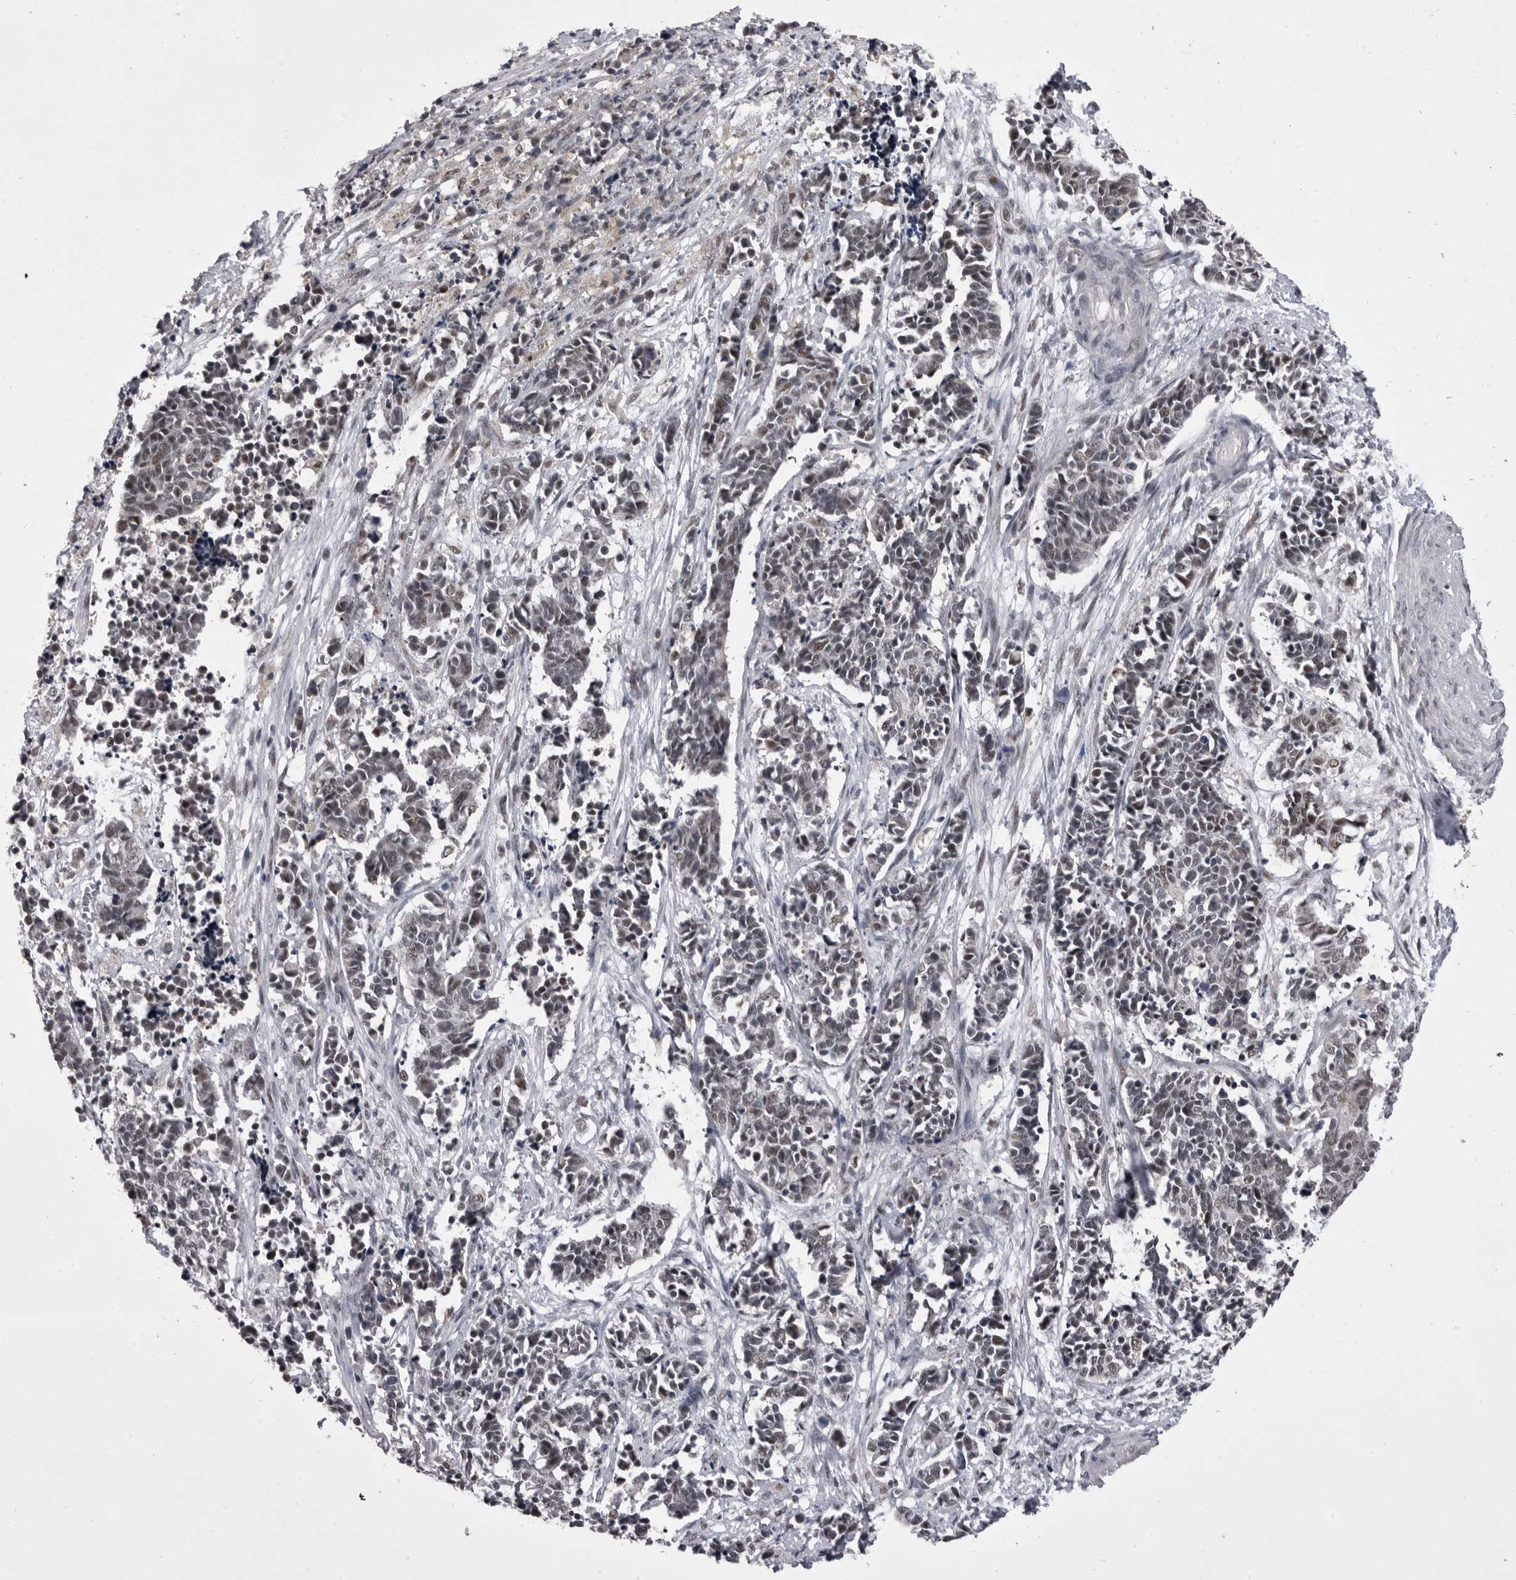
{"staining": {"intensity": "negative", "quantity": "none", "location": "none"}, "tissue": "cervical cancer", "cell_type": "Tumor cells", "image_type": "cancer", "snomed": [{"axis": "morphology", "description": "Normal tissue, NOS"}, {"axis": "morphology", "description": "Squamous cell carcinoma, NOS"}, {"axis": "topography", "description": "Cervix"}], "caption": "IHC histopathology image of neoplastic tissue: human cervical cancer (squamous cell carcinoma) stained with DAB (3,3'-diaminobenzidine) shows no significant protein positivity in tumor cells.", "gene": "PRPF3", "patient": {"sex": "female", "age": 35}}